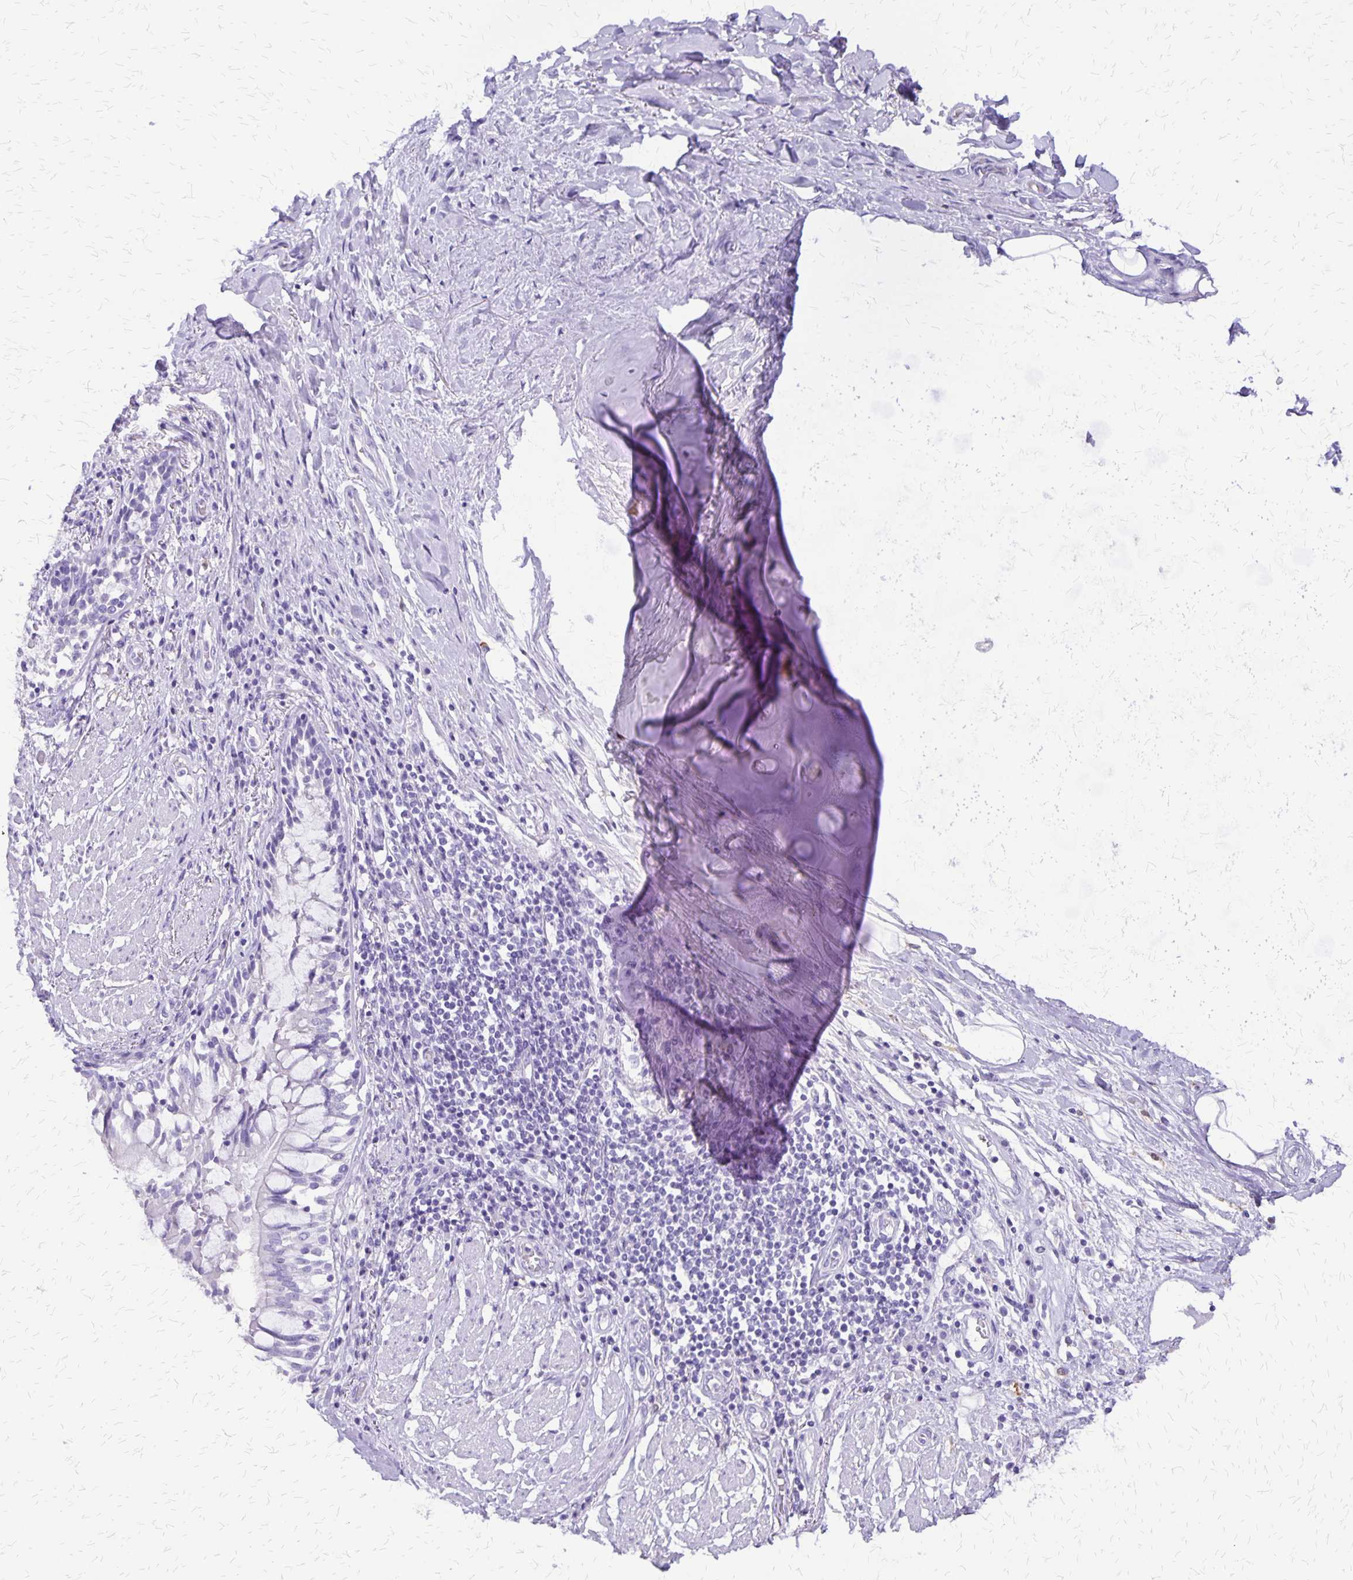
{"staining": {"intensity": "negative", "quantity": "none", "location": "none"}, "tissue": "soft tissue", "cell_type": "Chondrocytes", "image_type": "normal", "snomed": [{"axis": "morphology", "description": "Normal tissue, NOS"}, {"axis": "topography", "description": "Cartilage tissue"}, {"axis": "topography", "description": "Bronchus"}], "caption": "IHC photomicrograph of normal human soft tissue stained for a protein (brown), which demonstrates no expression in chondrocytes. Nuclei are stained in blue.", "gene": "SLC13A2", "patient": {"sex": "male", "age": 64}}